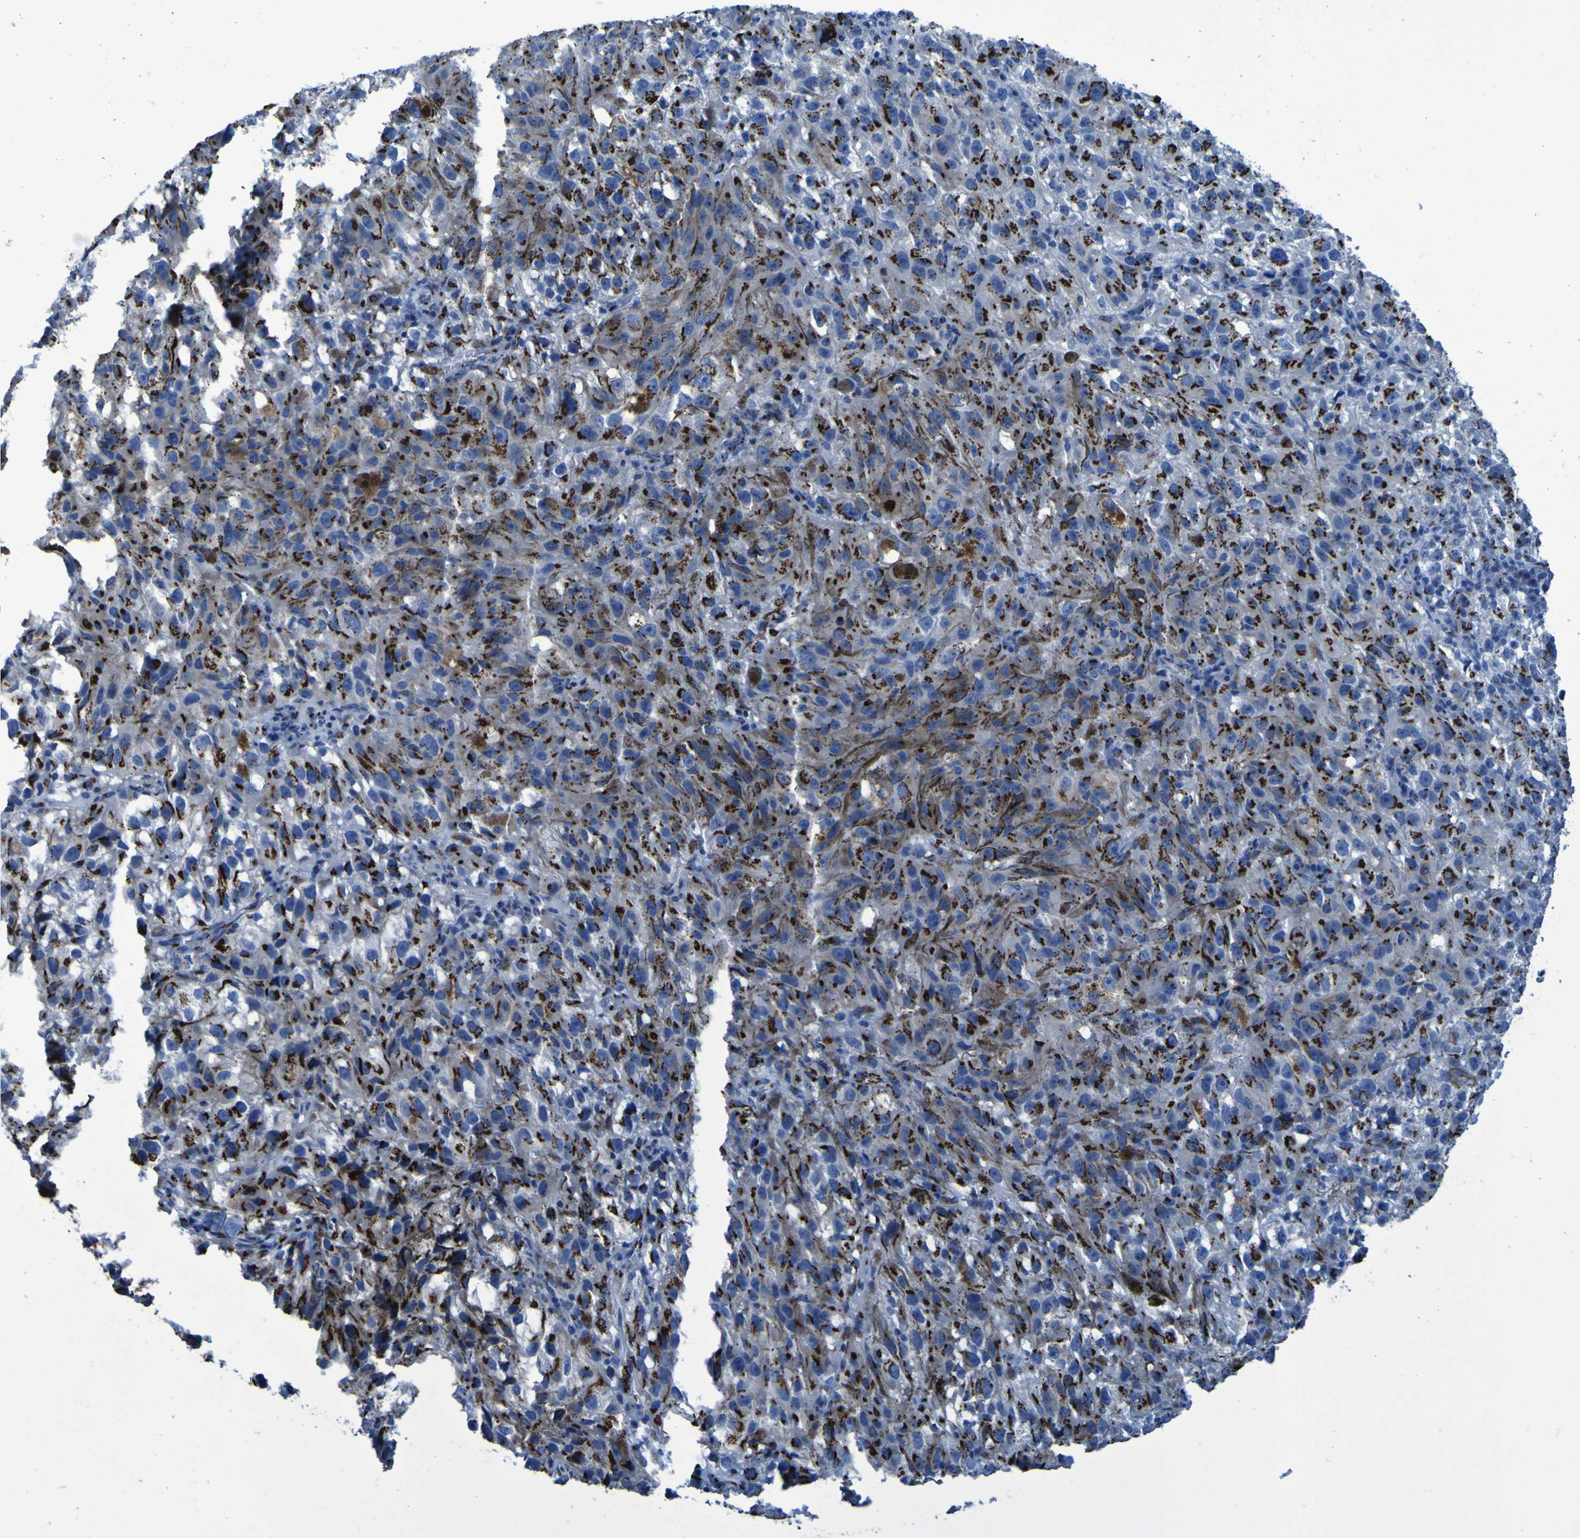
{"staining": {"intensity": "strong", "quantity": ">75%", "location": "cytoplasmic/membranous"}, "tissue": "melanoma", "cell_type": "Tumor cells", "image_type": "cancer", "snomed": [{"axis": "morphology", "description": "Malignant melanoma, NOS"}, {"axis": "topography", "description": "Skin"}], "caption": "Protein expression analysis of melanoma exhibits strong cytoplasmic/membranous expression in about >75% of tumor cells.", "gene": "GOLM1", "patient": {"sex": "female", "age": 104}}